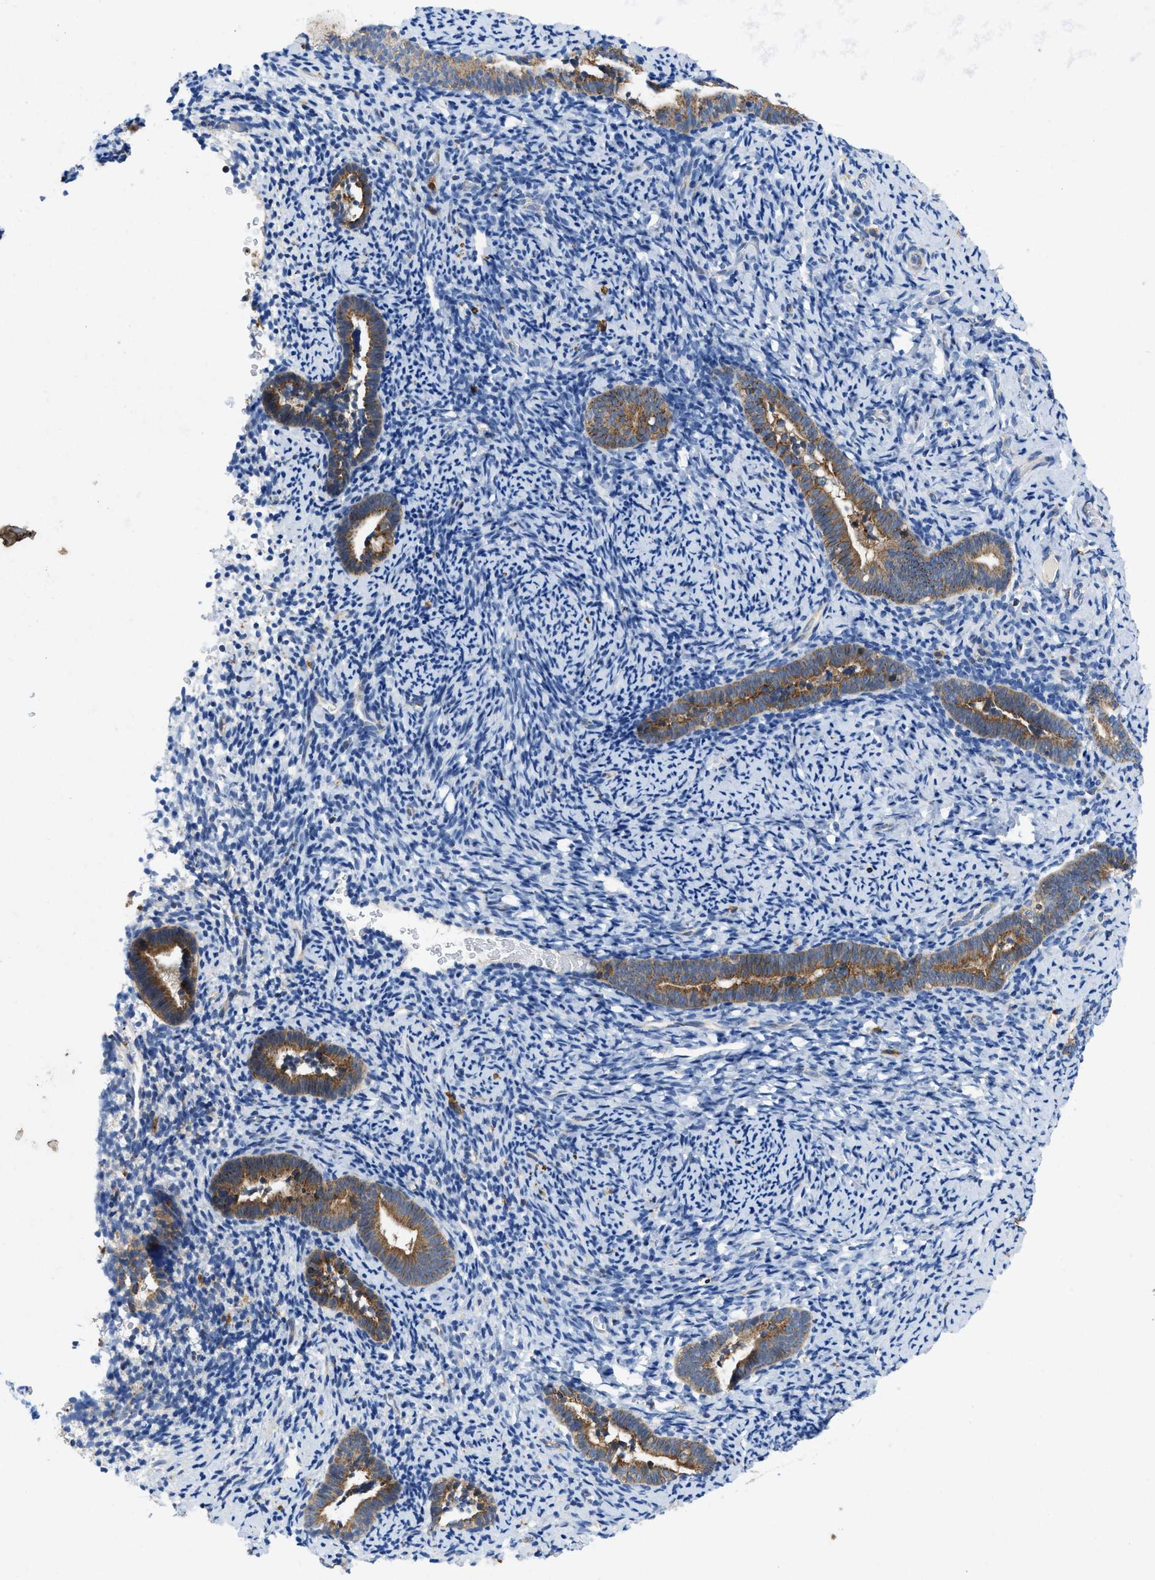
{"staining": {"intensity": "negative", "quantity": "none", "location": "none"}, "tissue": "endometrium", "cell_type": "Cells in endometrial stroma", "image_type": "normal", "snomed": [{"axis": "morphology", "description": "Normal tissue, NOS"}, {"axis": "topography", "description": "Endometrium"}], "caption": "Immunohistochemical staining of benign human endometrium shows no significant positivity in cells in endometrial stroma. (IHC, brightfield microscopy, high magnification).", "gene": "ENPP4", "patient": {"sex": "female", "age": 51}}